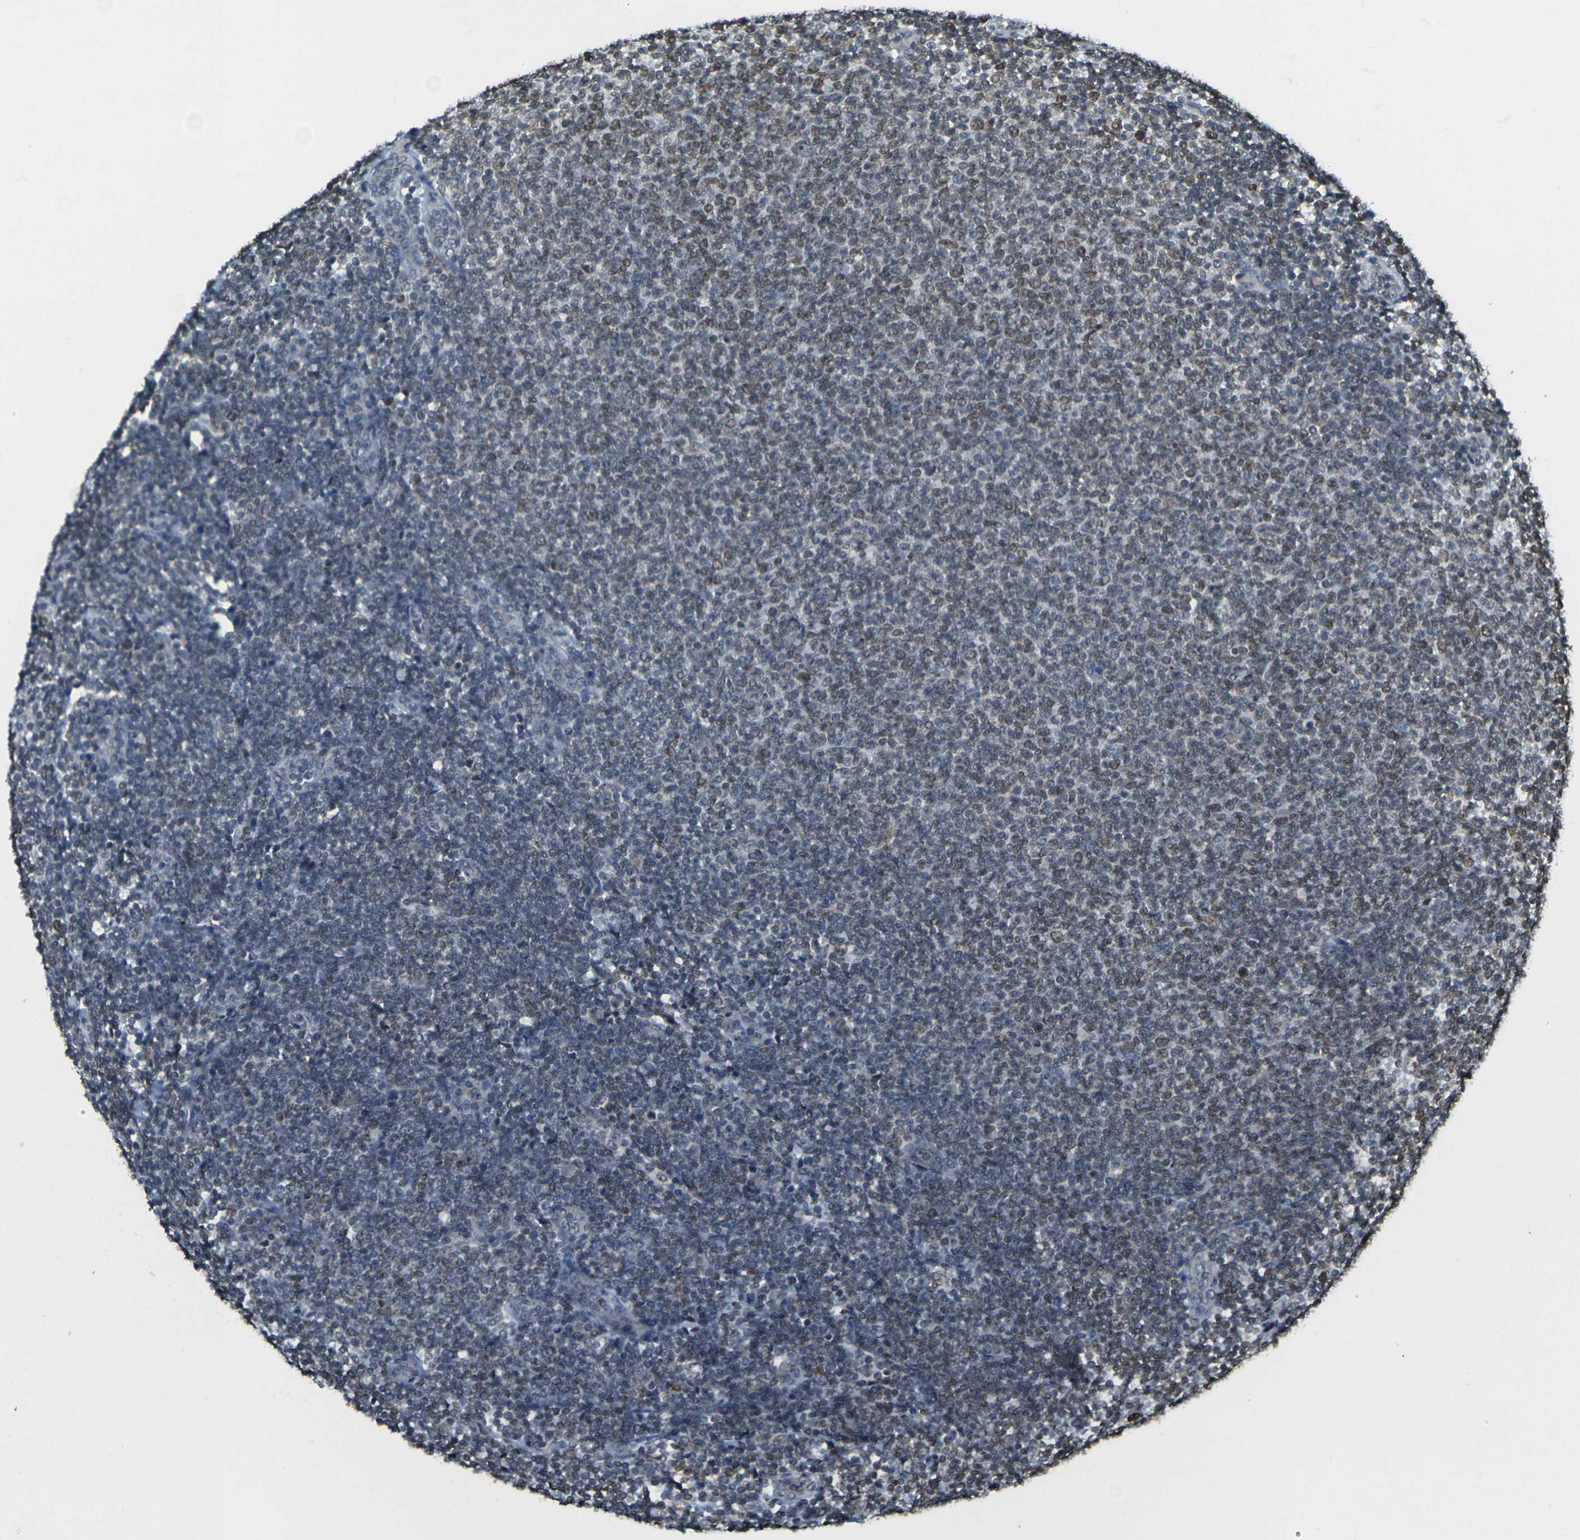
{"staining": {"intensity": "moderate", "quantity": "25%-75%", "location": "nuclear"}, "tissue": "lymphoma", "cell_type": "Tumor cells", "image_type": "cancer", "snomed": [{"axis": "morphology", "description": "Malignant lymphoma, non-Hodgkin's type, Low grade"}, {"axis": "topography", "description": "Lymph node"}], "caption": "A brown stain labels moderate nuclear expression of a protein in malignant lymphoma, non-Hodgkin's type (low-grade) tumor cells.", "gene": "BRDT", "patient": {"sex": "male", "age": 66}}